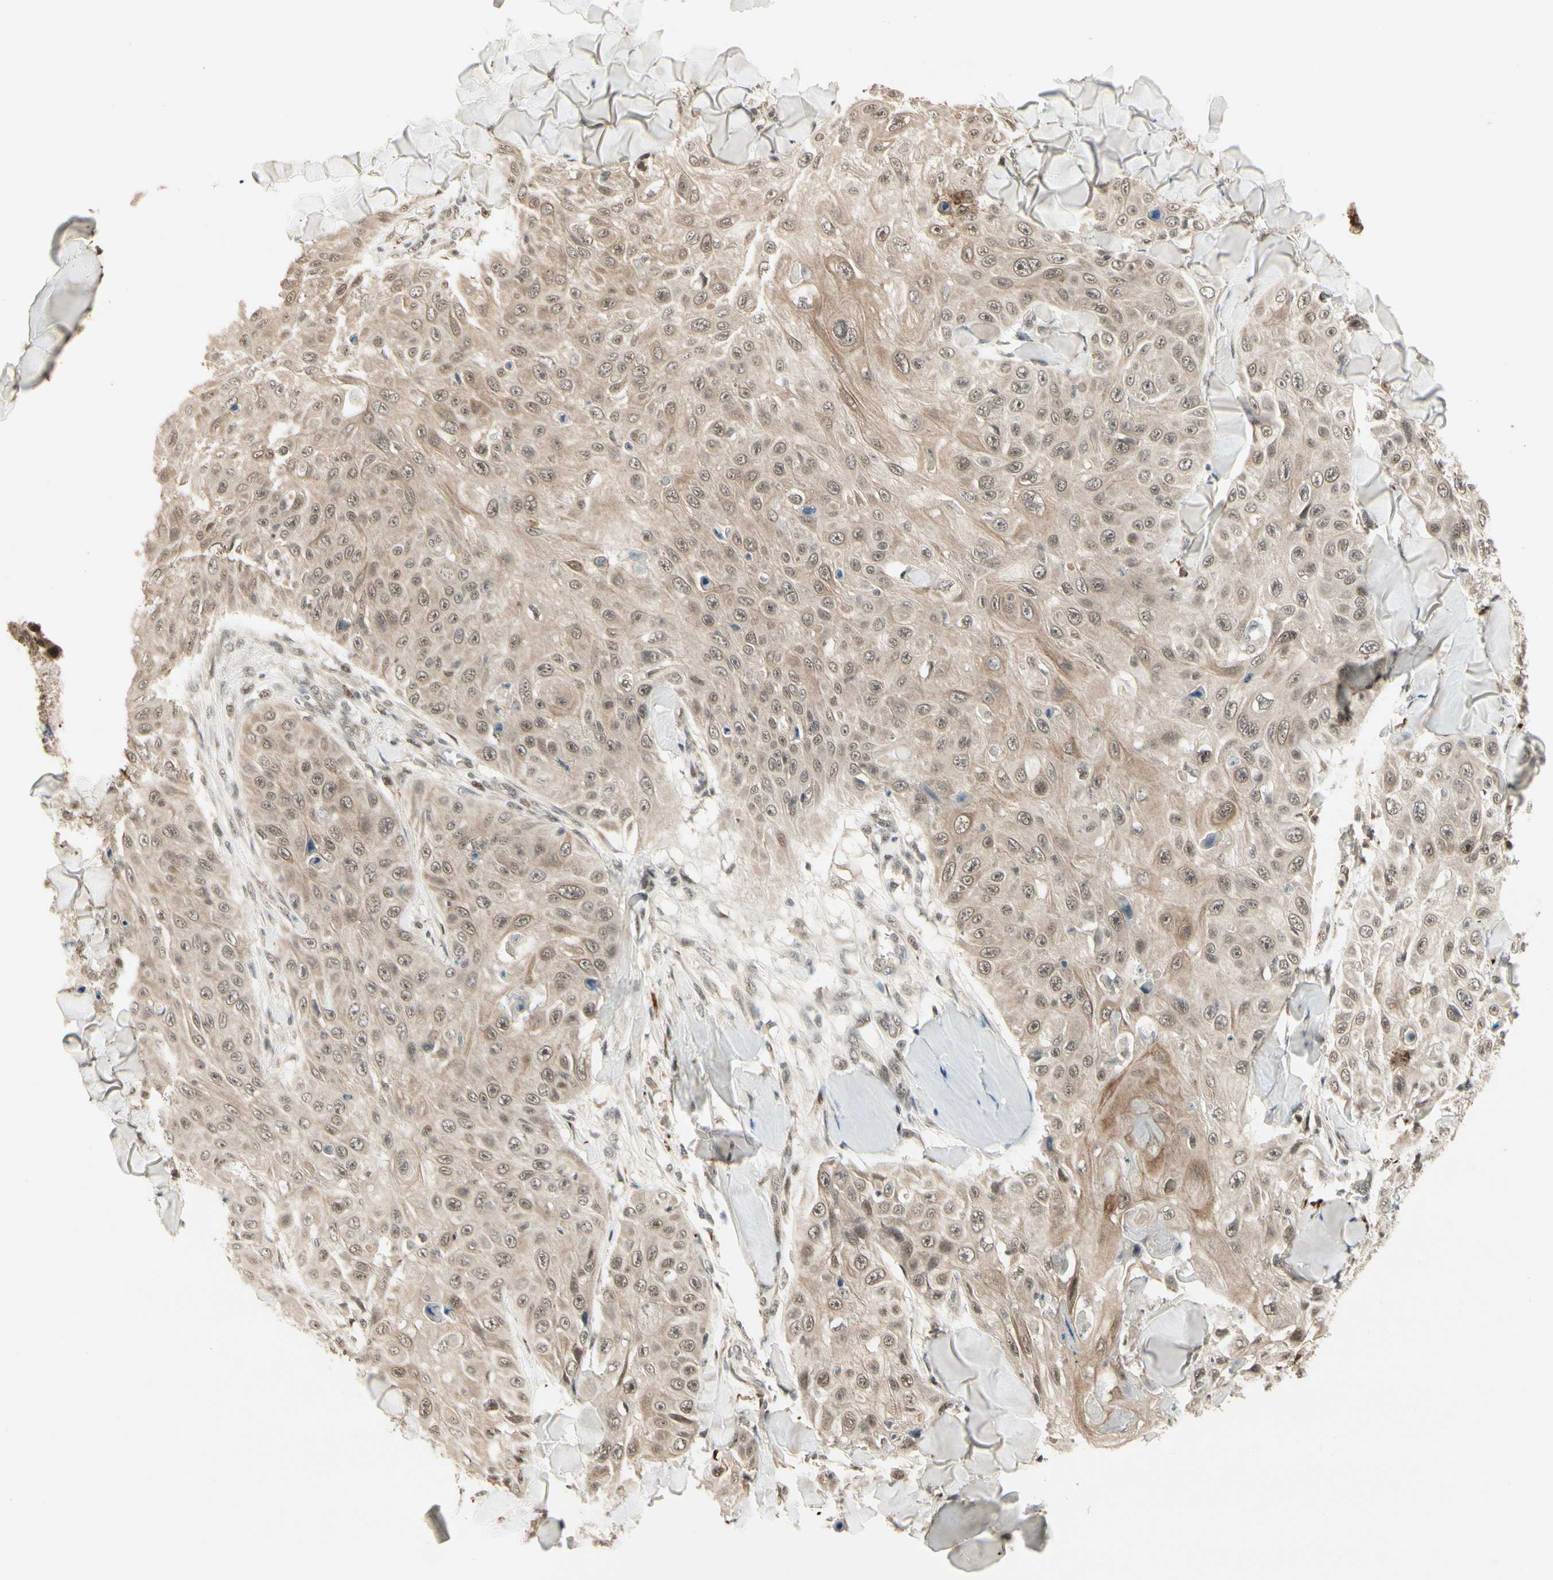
{"staining": {"intensity": "weak", "quantity": ">75%", "location": "cytoplasmic/membranous,nuclear"}, "tissue": "skin cancer", "cell_type": "Tumor cells", "image_type": "cancer", "snomed": [{"axis": "morphology", "description": "Squamous cell carcinoma, NOS"}, {"axis": "topography", "description": "Skin"}], "caption": "Squamous cell carcinoma (skin) tissue displays weak cytoplasmic/membranous and nuclear expression in approximately >75% of tumor cells Using DAB (brown) and hematoxylin (blue) stains, captured at high magnification using brightfield microscopy.", "gene": "CDK11A", "patient": {"sex": "male", "age": 86}}